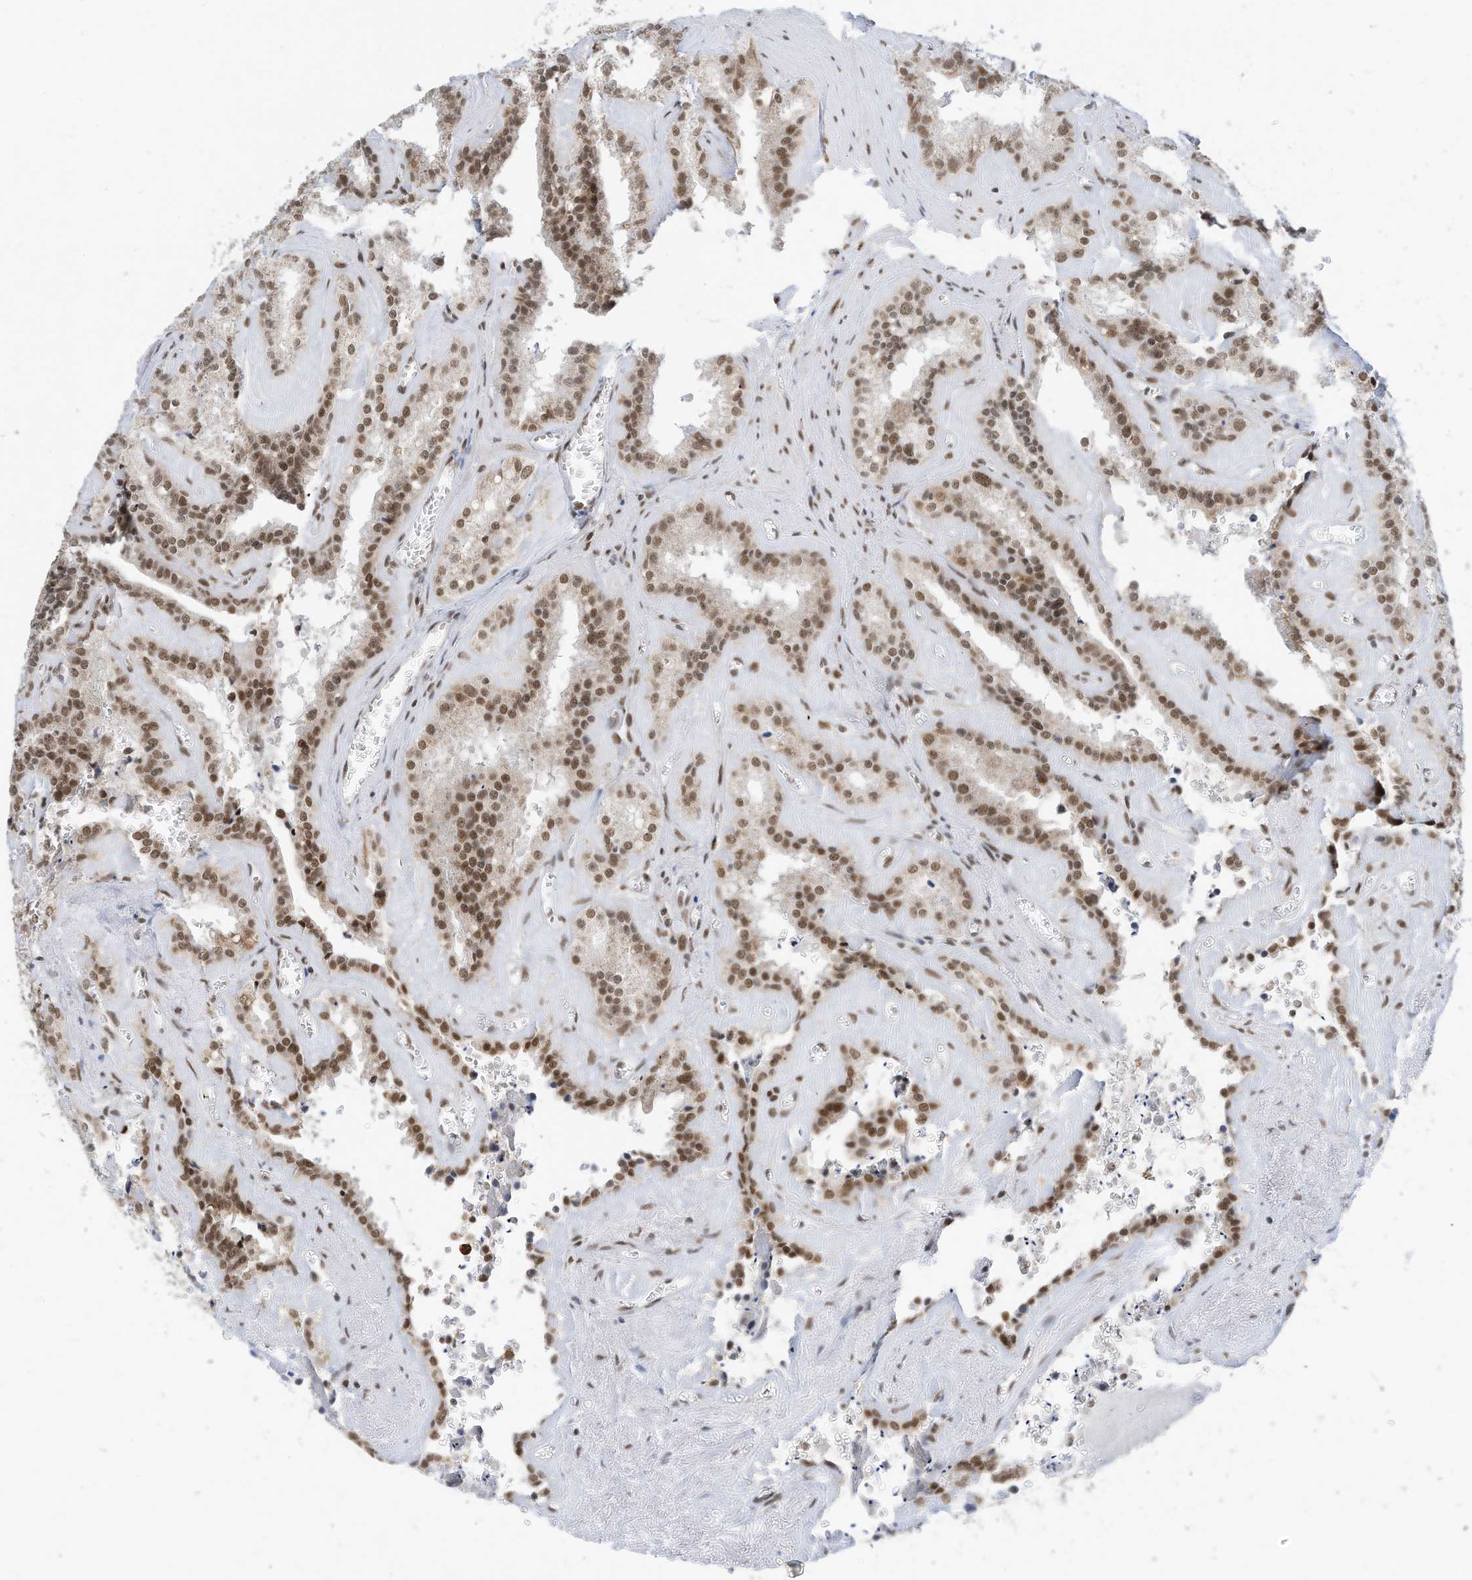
{"staining": {"intensity": "moderate", "quantity": ">75%", "location": "cytoplasmic/membranous,nuclear"}, "tissue": "seminal vesicle", "cell_type": "Glandular cells", "image_type": "normal", "snomed": [{"axis": "morphology", "description": "Normal tissue, NOS"}, {"axis": "topography", "description": "Prostate"}, {"axis": "topography", "description": "Seminal veicle"}], "caption": "Protein expression by immunohistochemistry shows moderate cytoplasmic/membranous,nuclear positivity in about >75% of glandular cells in normal seminal vesicle.", "gene": "AURKAIP1", "patient": {"sex": "male", "age": 59}}